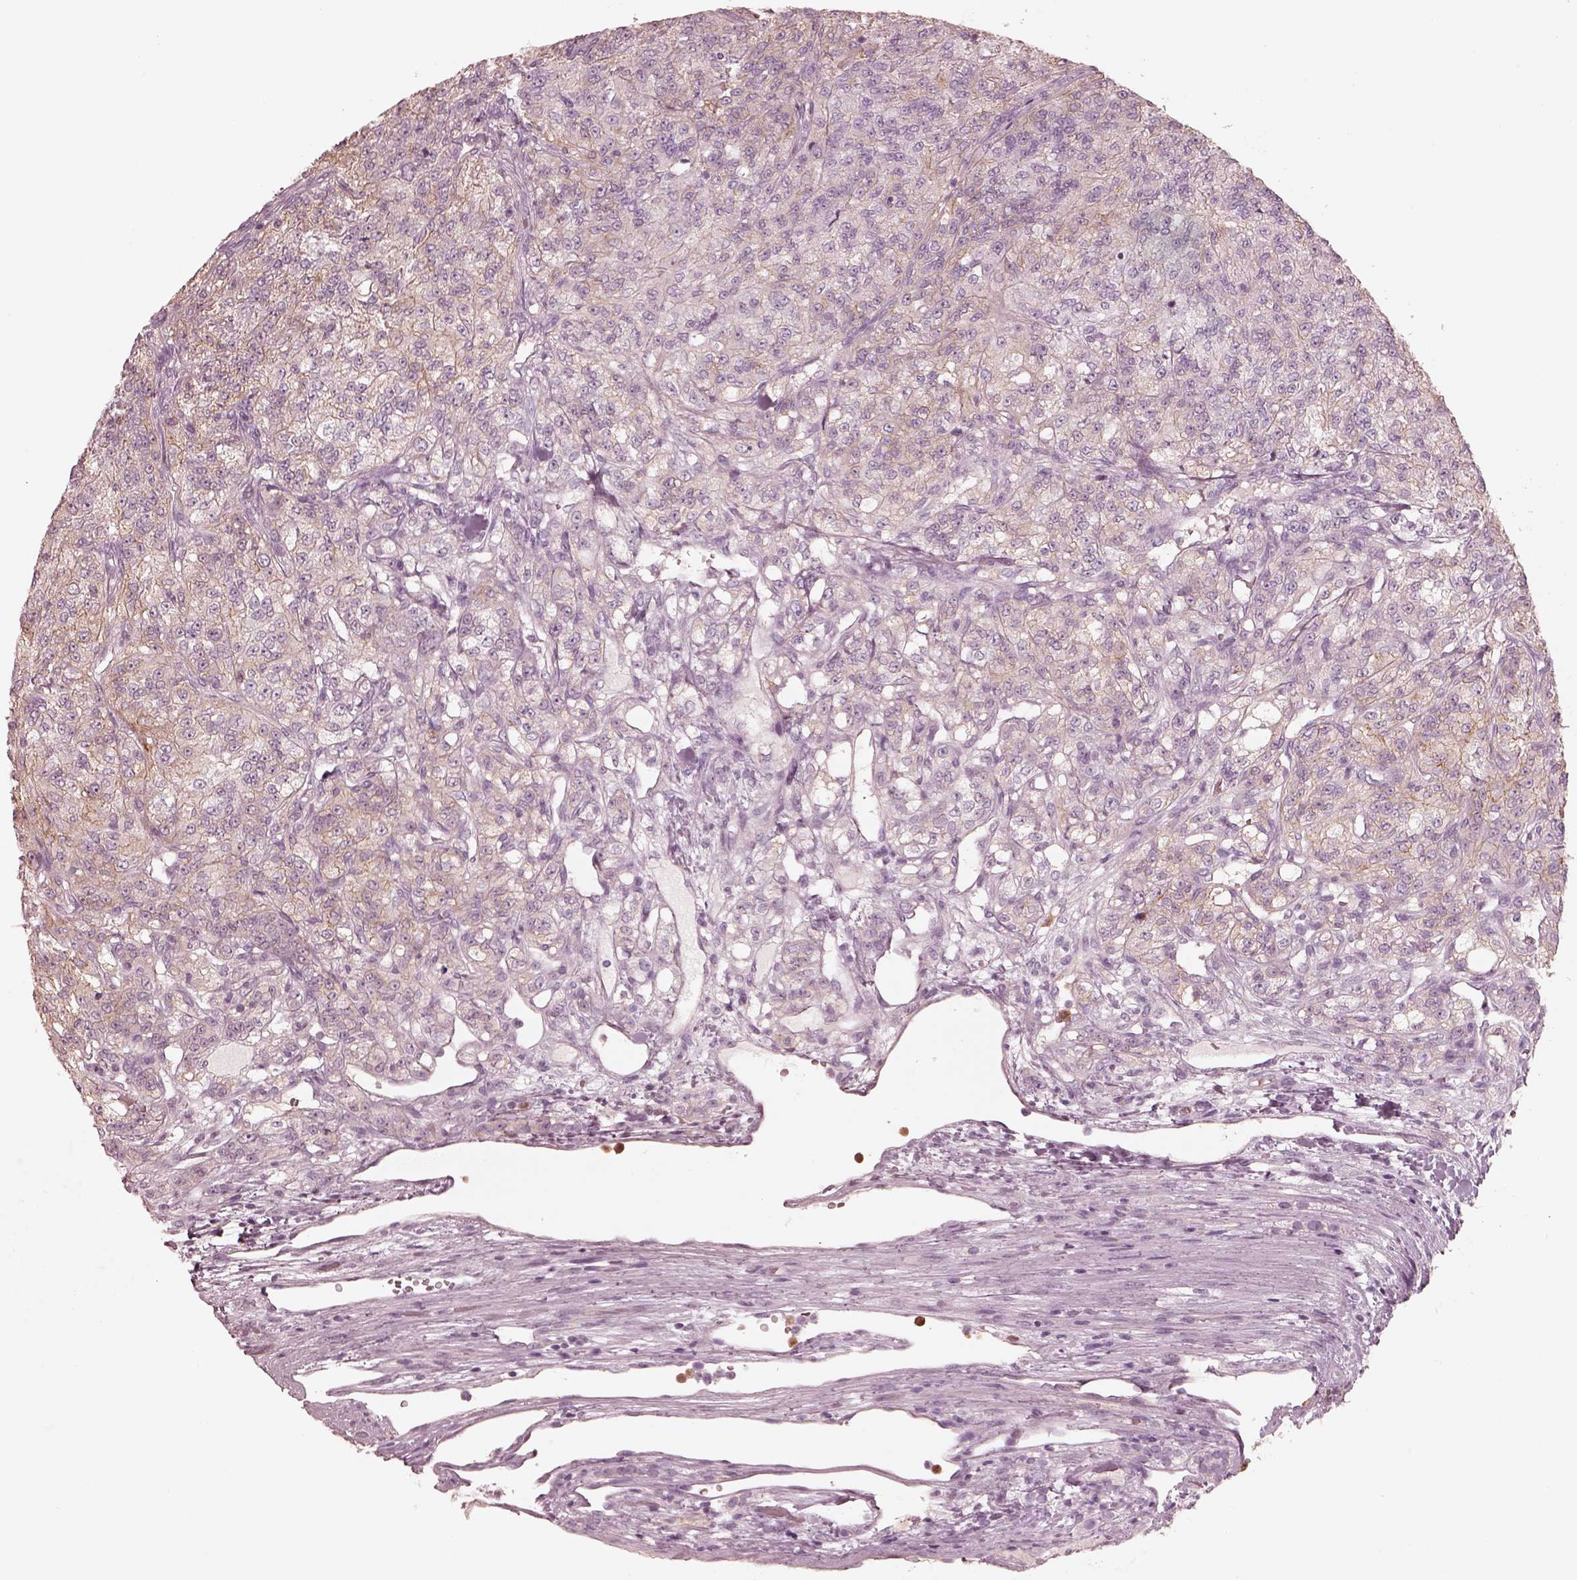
{"staining": {"intensity": "weak", "quantity": "25%-75%", "location": "cytoplasmic/membranous"}, "tissue": "renal cancer", "cell_type": "Tumor cells", "image_type": "cancer", "snomed": [{"axis": "morphology", "description": "Adenocarcinoma, NOS"}, {"axis": "topography", "description": "Kidney"}], "caption": "Immunohistochemistry (IHC) (DAB (3,3'-diaminobenzidine)) staining of human renal cancer reveals weak cytoplasmic/membranous protein staining in approximately 25%-75% of tumor cells. Using DAB (brown) and hematoxylin (blue) stains, captured at high magnification using brightfield microscopy.", "gene": "GPRIN1", "patient": {"sex": "female", "age": 63}}